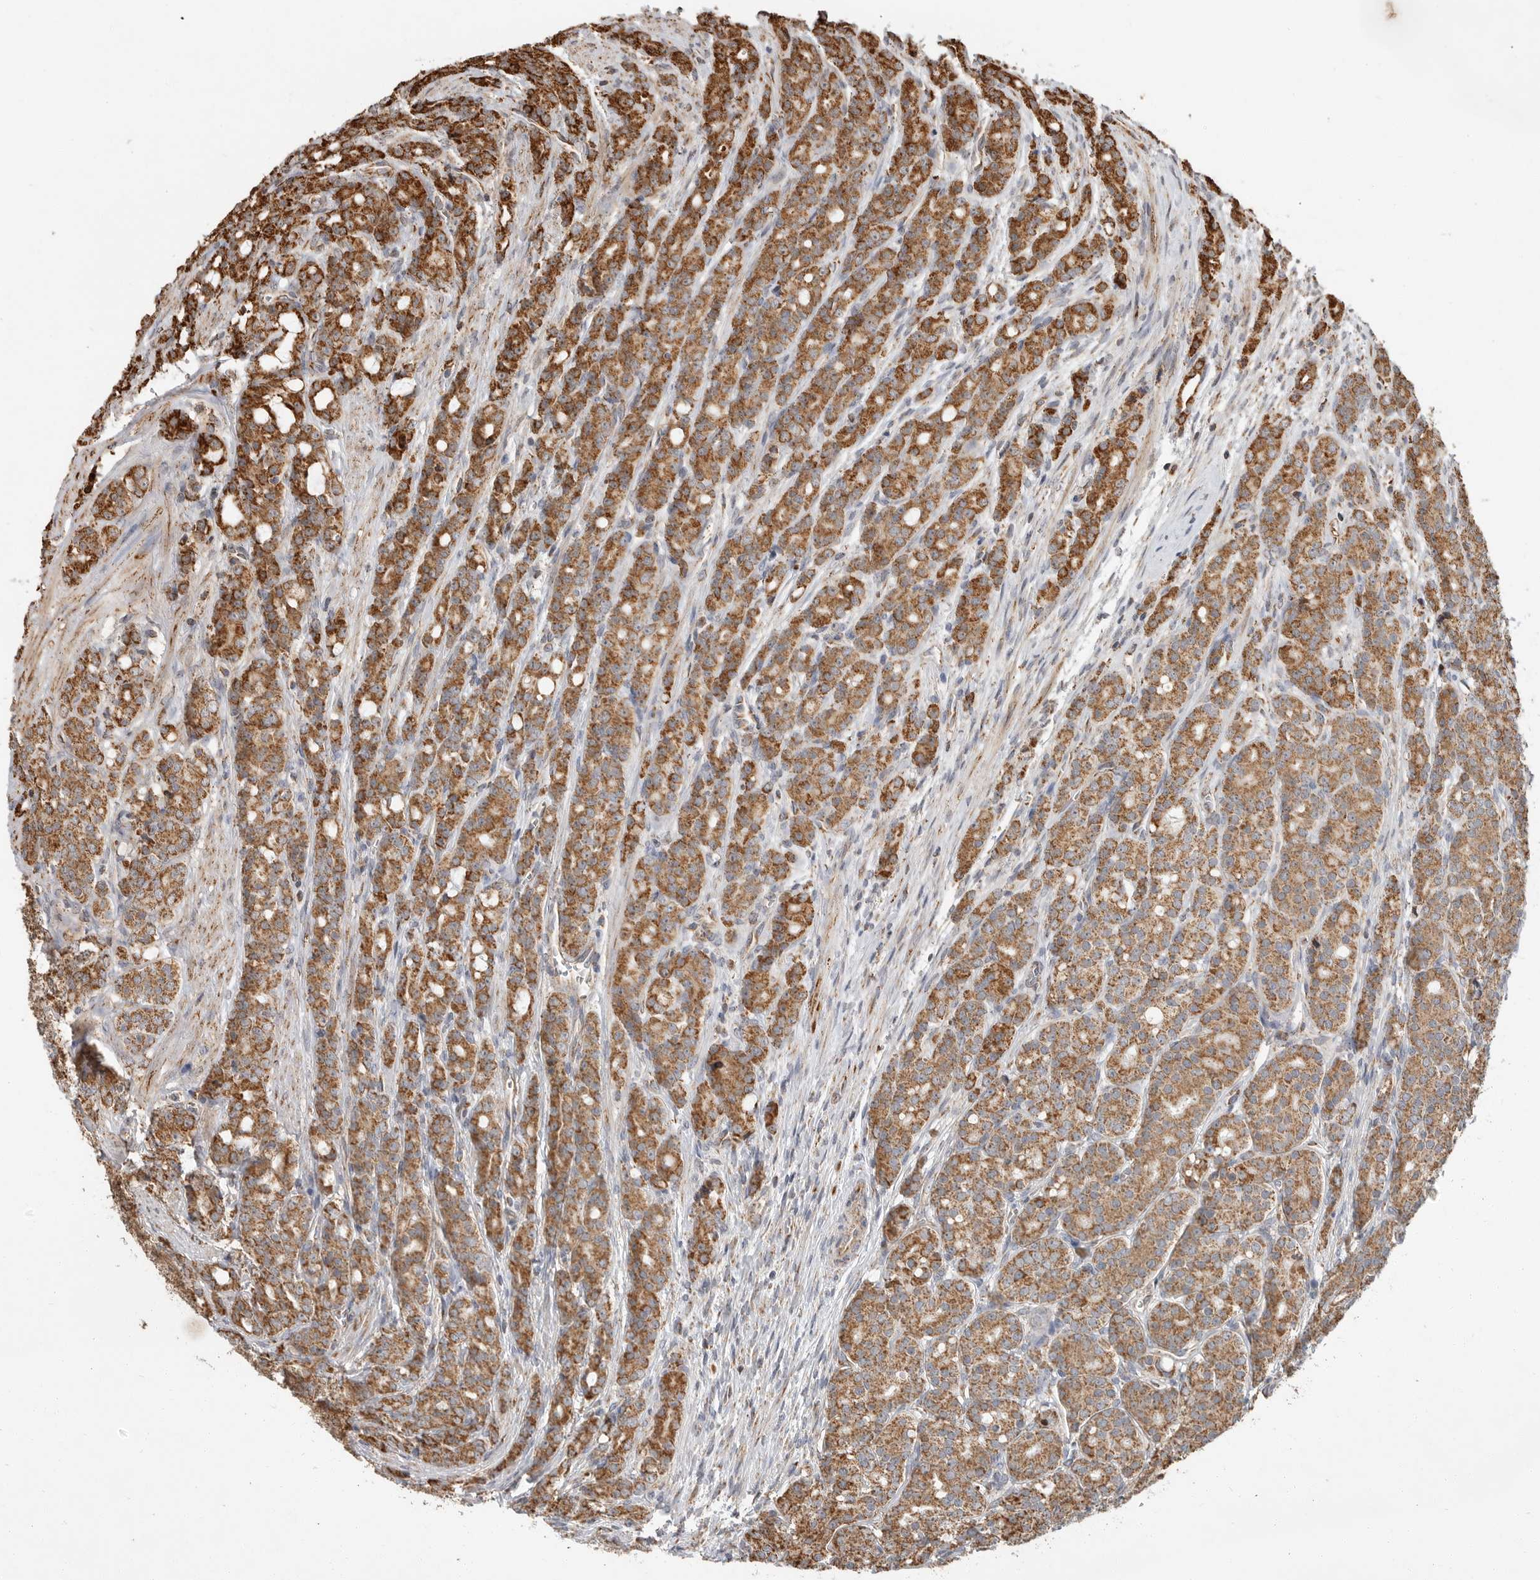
{"staining": {"intensity": "moderate", "quantity": ">75%", "location": "cytoplasmic/membranous"}, "tissue": "prostate cancer", "cell_type": "Tumor cells", "image_type": "cancer", "snomed": [{"axis": "morphology", "description": "Adenocarcinoma, High grade"}, {"axis": "topography", "description": "Prostate"}], "caption": "Moderate cytoplasmic/membranous staining is identified in about >75% of tumor cells in prostate cancer (adenocarcinoma (high-grade)). Using DAB (3,3'-diaminobenzidine) (brown) and hematoxylin (blue) stains, captured at high magnification using brightfield microscopy.", "gene": "GCNT2", "patient": {"sex": "male", "age": 62}}